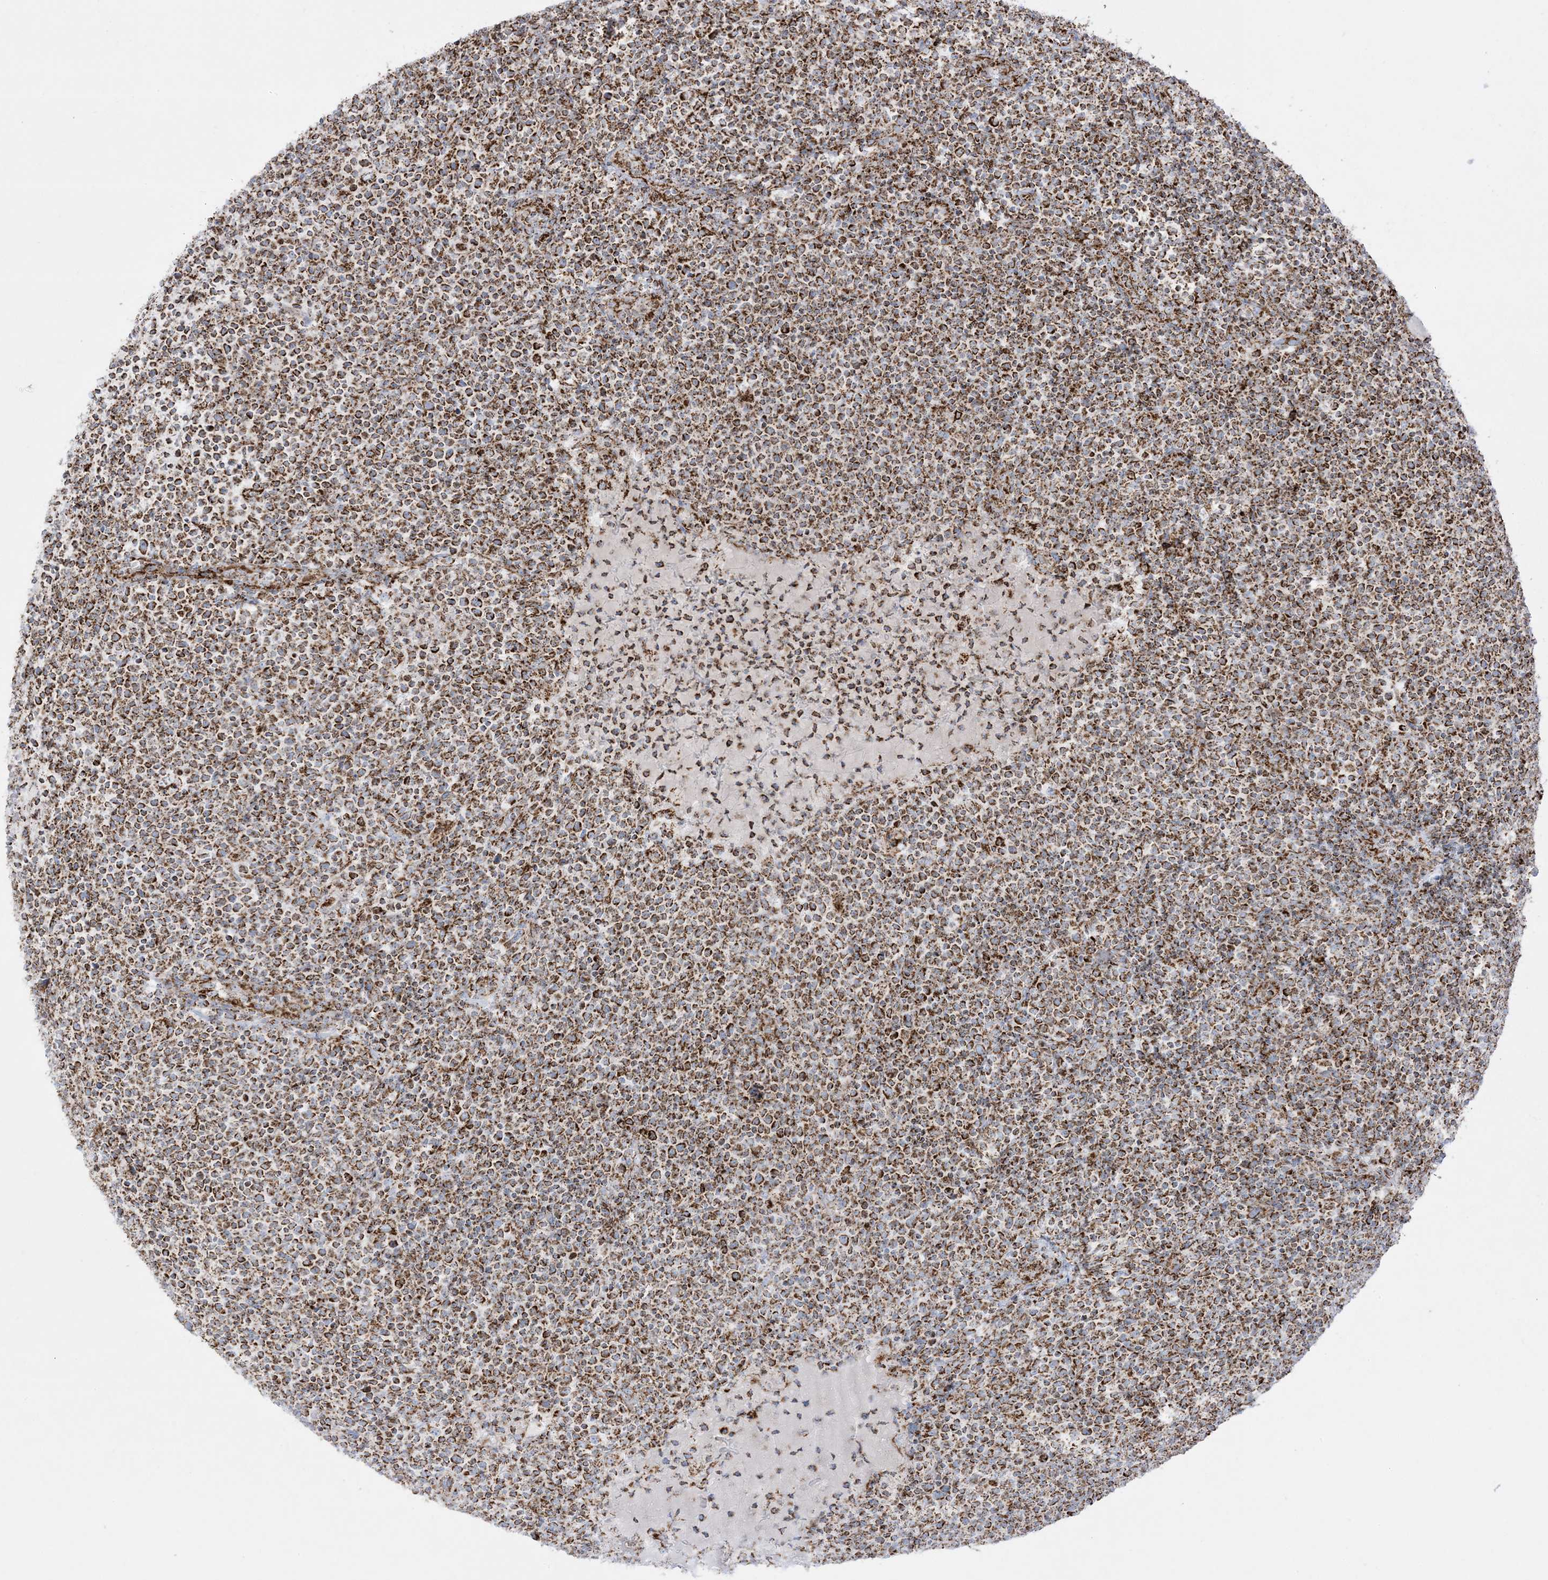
{"staining": {"intensity": "strong", "quantity": ">75%", "location": "cytoplasmic/membranous"}, "tissue": "lymphoma", "cell_type": "Tumor cells", "image_type": "cancer", "snomed": [{"axis": "morphology", "description": "Malignant lymphoma, non-Hodgkin's type, High grade"}, {"axis": "topography", "description": "Lymph node"}], "caption": "Immunohistochemistry histopathology image of neoplastic tissue: human lymphoma stained using IHC reveals high levels of strong protein expression localized specifically in the cytoplasmic/membranous of tumor cells, appearing as a cytoplasmic/membranous brown color.", "gene": "MRPS36", "patient": {"sex": "male", "age": 61}}